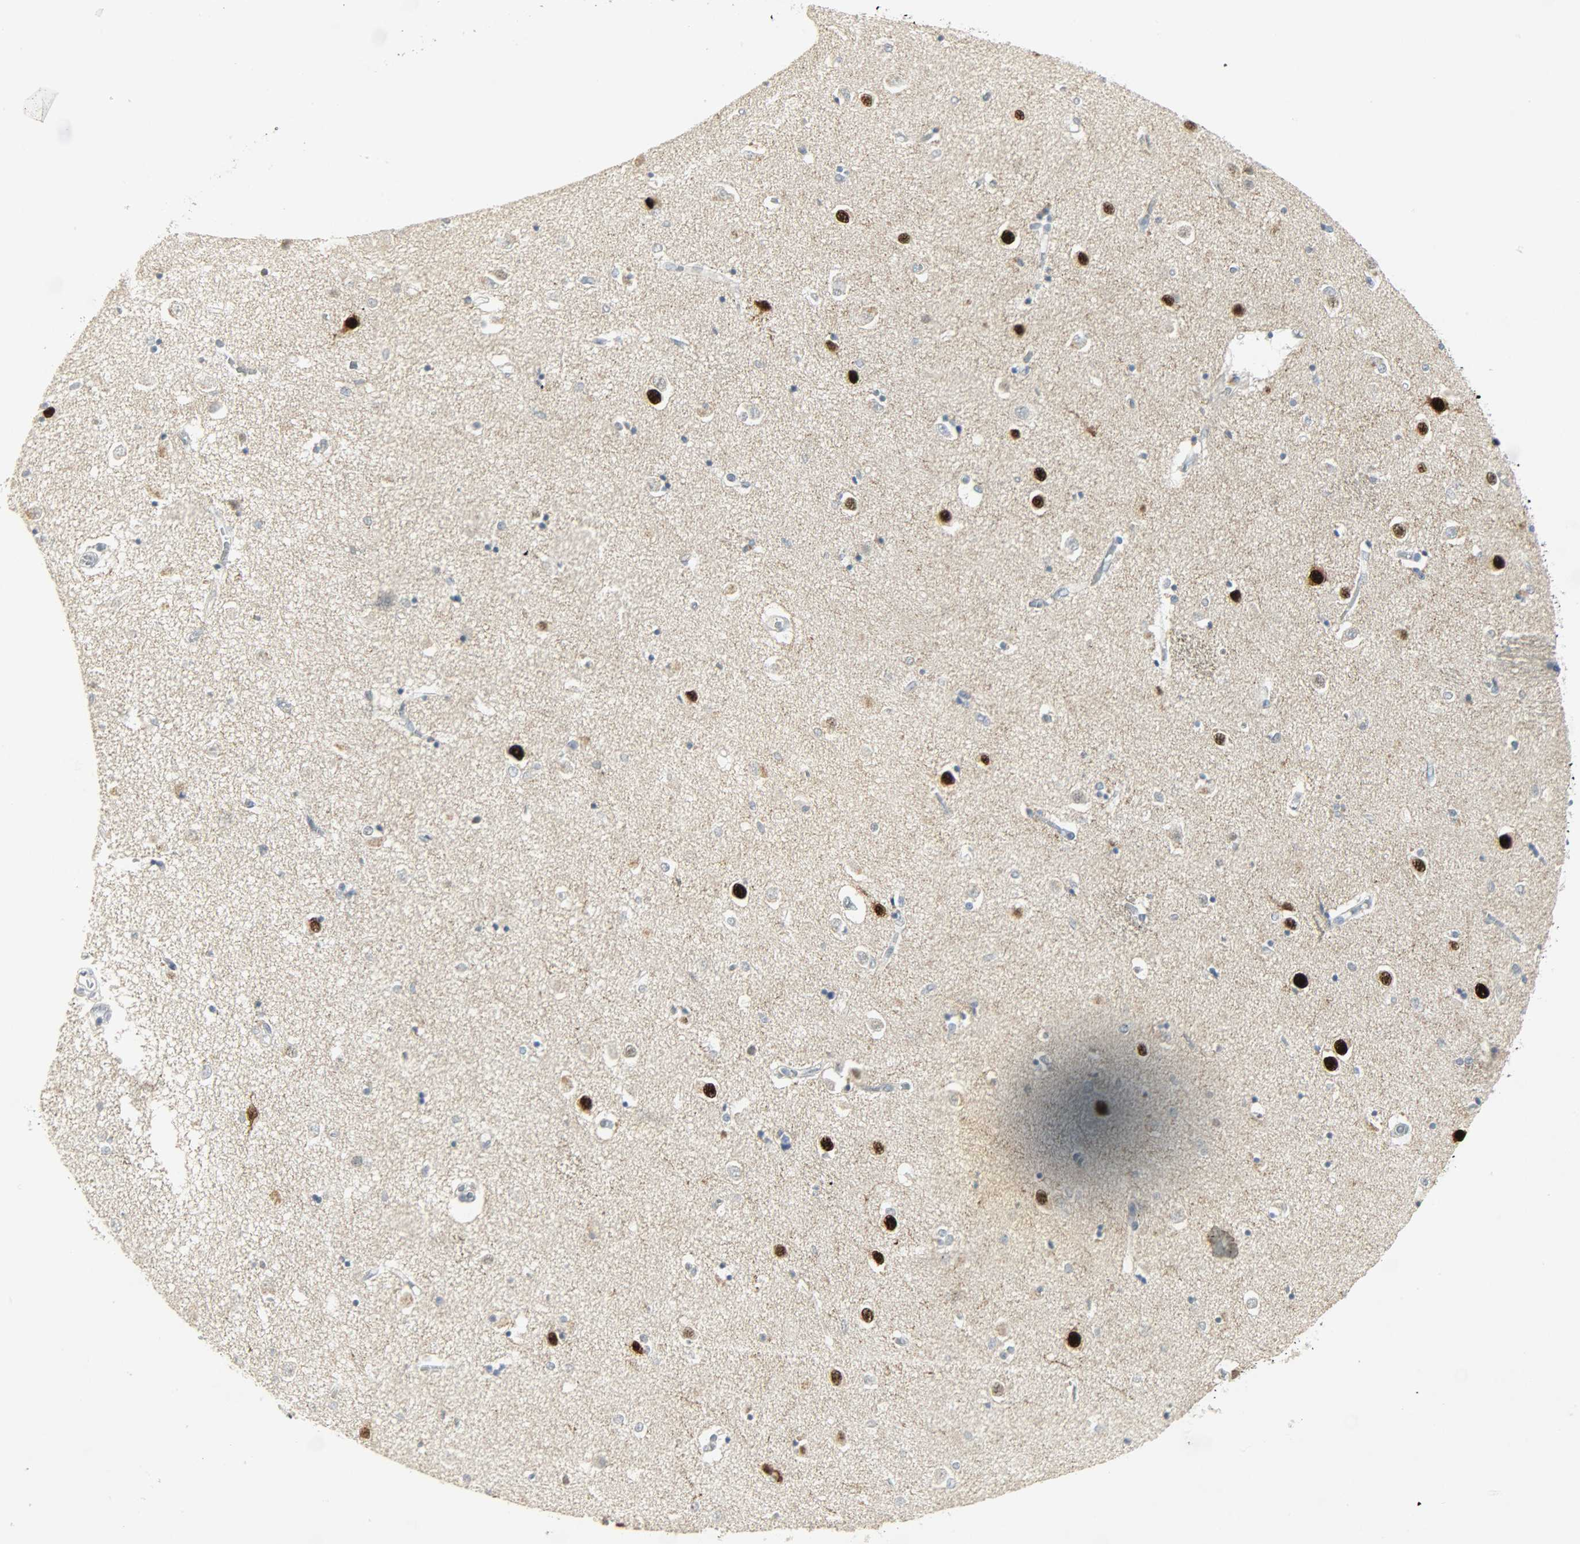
{"staining": {"intensity": "moderate", "quantity": "<25%", "location": "cytoplasmic/membranous,nuclear"}, "tissue": "caudate", "cell_type": "Glial cells", "image_type": "normal", "snomed": [{"axis": "morphology", "description": "Normal tissue, NOS"}, {"axis": "topography", "description": "Lateral ventricle wall"}], "caption": "Moderate cytoplasmic/membranous,nuclear expression is seen in about <25% of glial cells in normal caudate. Using DAB (brown) and hematoxylin (blue) stains, captured at high magnification using brightfield microscopy.", "gene": "CAMK4", "patient": {"sex": "female", "age": 54}}